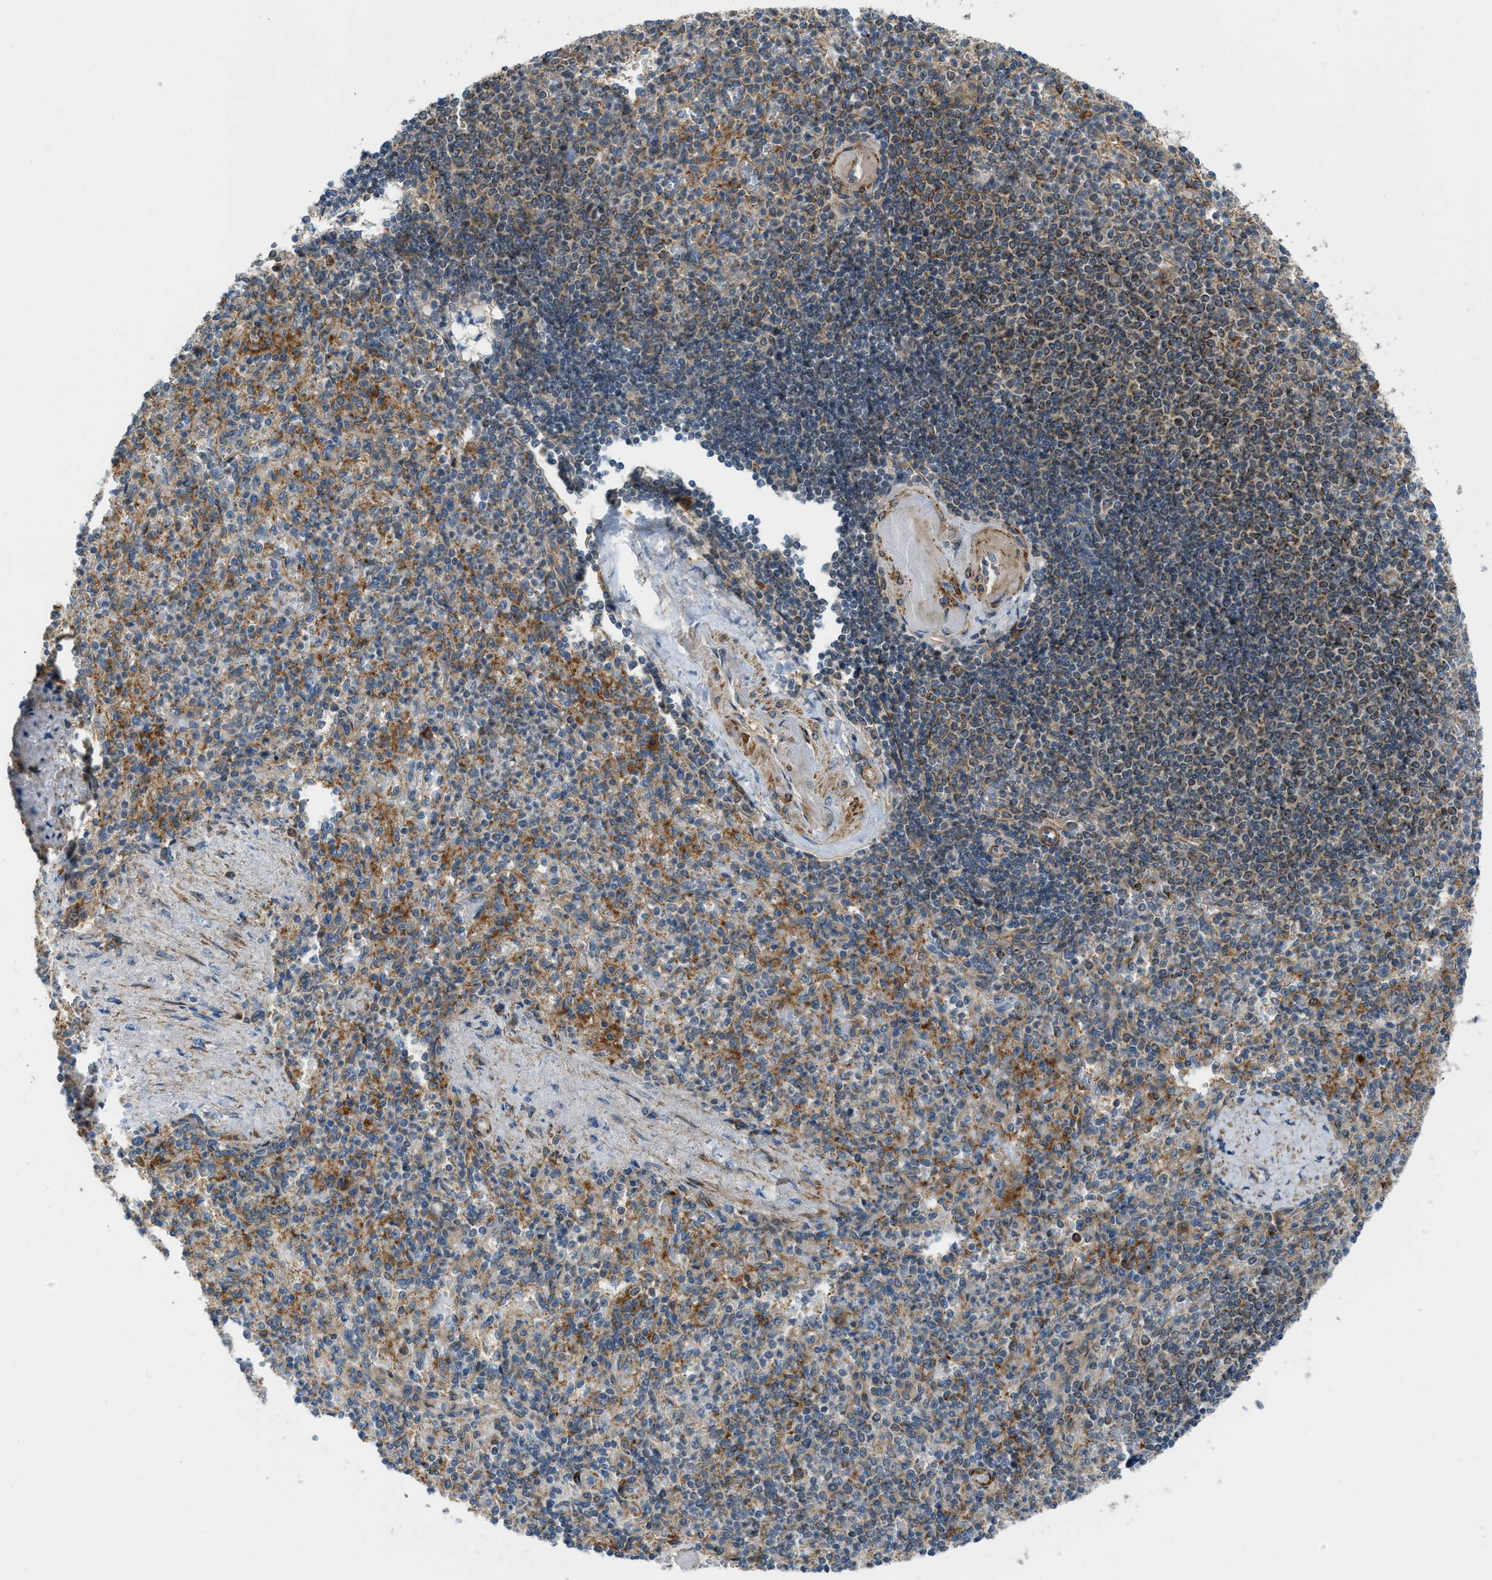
{"staining": {"intensity": "moderate", "quantity": ">75%", "location": "cytoplasmic/membranous"}, "tissue": "spleen", "cell_type": "Cells in red pulp", "image_type": "normal", "snomed": [{"axis": "morphology", "description": "Normal tissue, NOS"}, {"axis": "topography", "description": "Spleen"}], "caption": "Immunohistochemical staining of normal human spleen demonstrates moderate cytoplasmic/membranous protein staining in about >75% of cells in red pulp. The protein of interest is shown in brown color, while the nuclei are stained blue.", "gene": "SESN2", "patient": {"sex": "female", "age": 74}}